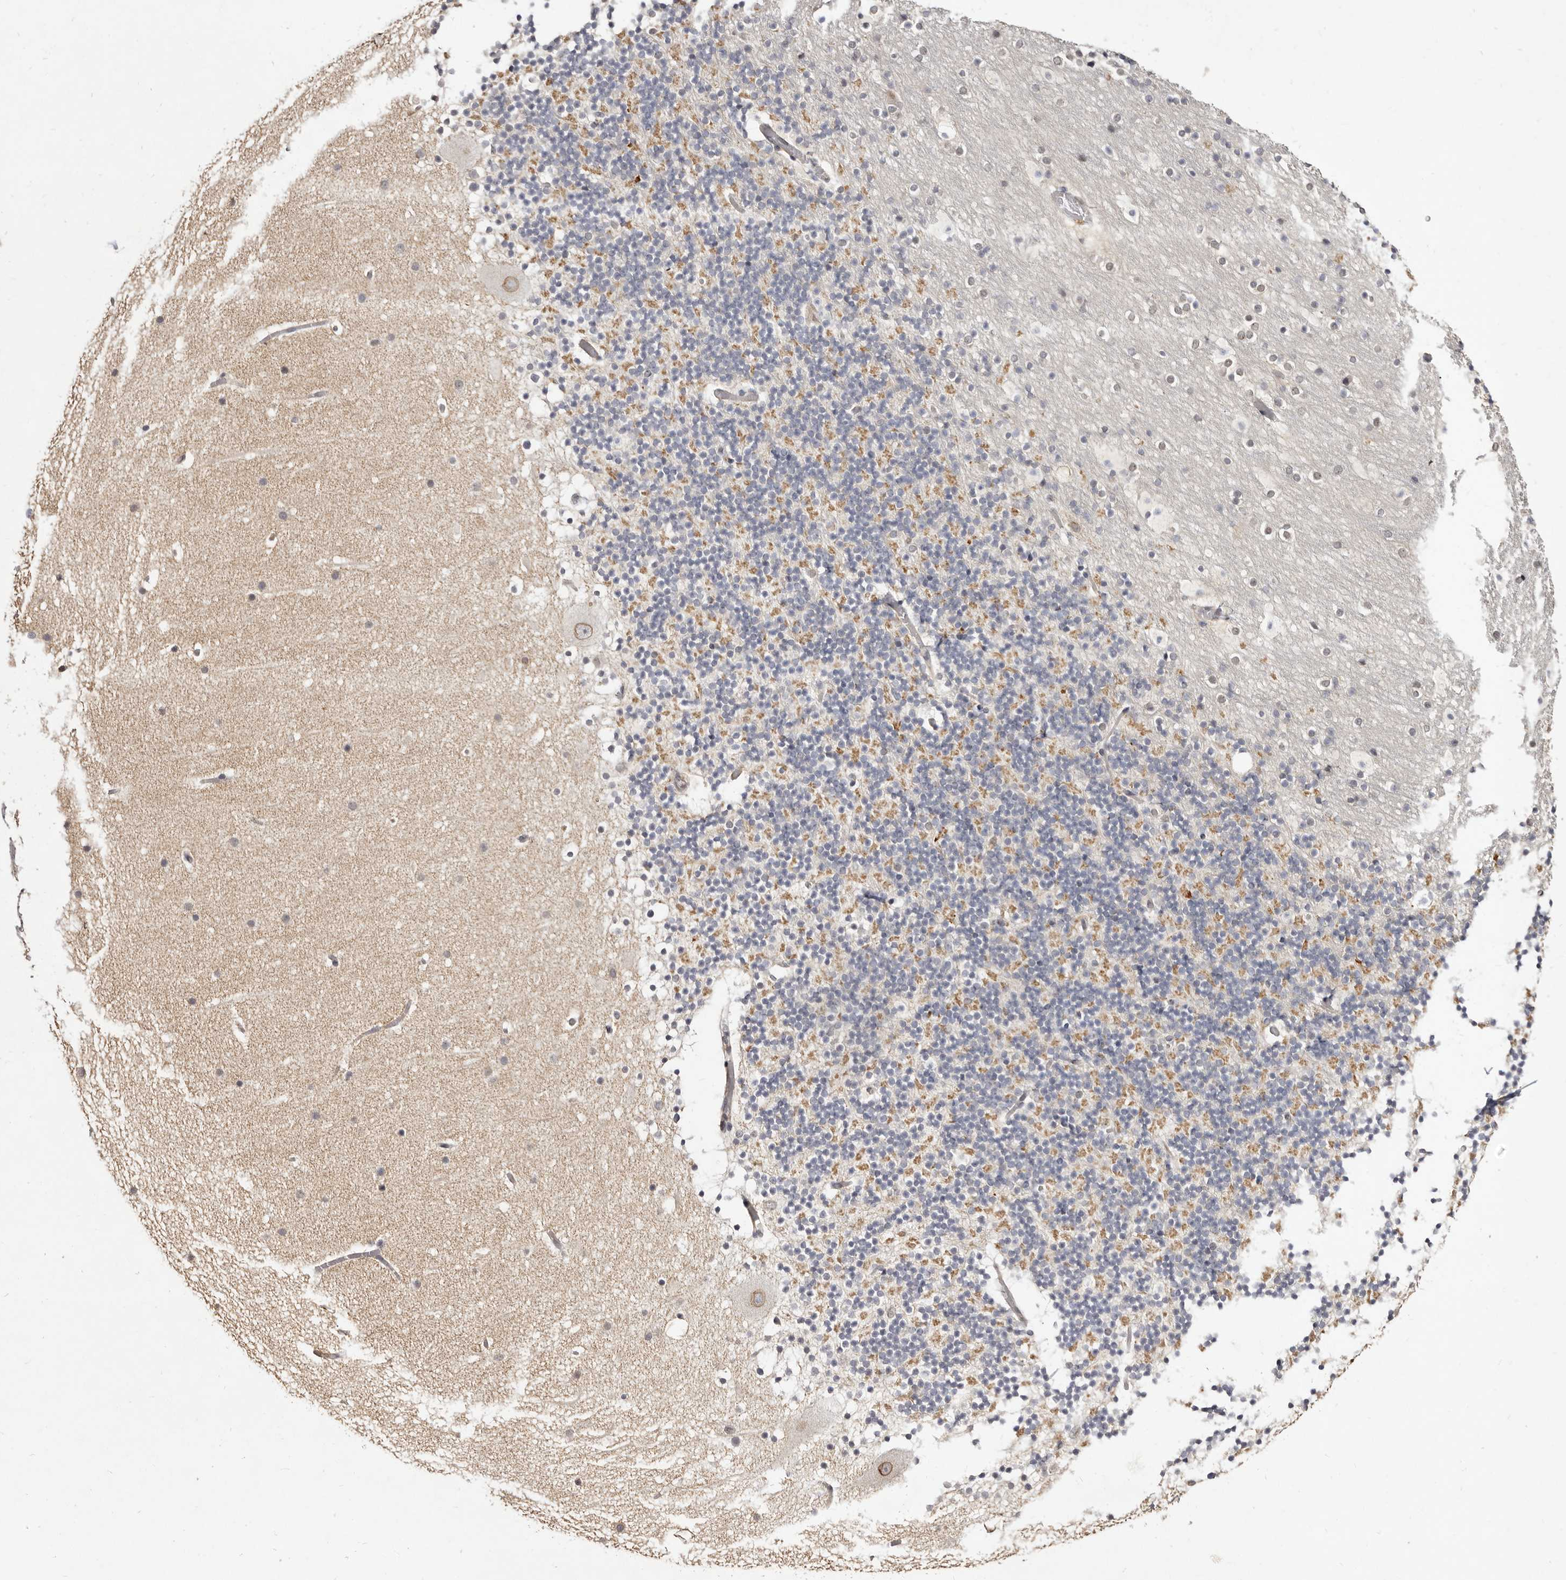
{"staining": {"intensity": "moderate", "quantity": ">75%", "location": "cytoplasmic/membranous"}, "tissue": "cerebellum", "cell_type": "Cells in granular layer", "image_type": "normal", "snomed": [{"axis": "morphology", "description": "Normal tissue, NOS"}, {"axis": "topography", "description": "Cerebellum"}], "caption": "Protein staining of unremarkable cerebellum exhibits moderate cytoplasmic/membranous expression in approximately >75% of cells in granular layer.", "gene": "LCORL", "patient": {"sex": "male", "age": 57}}